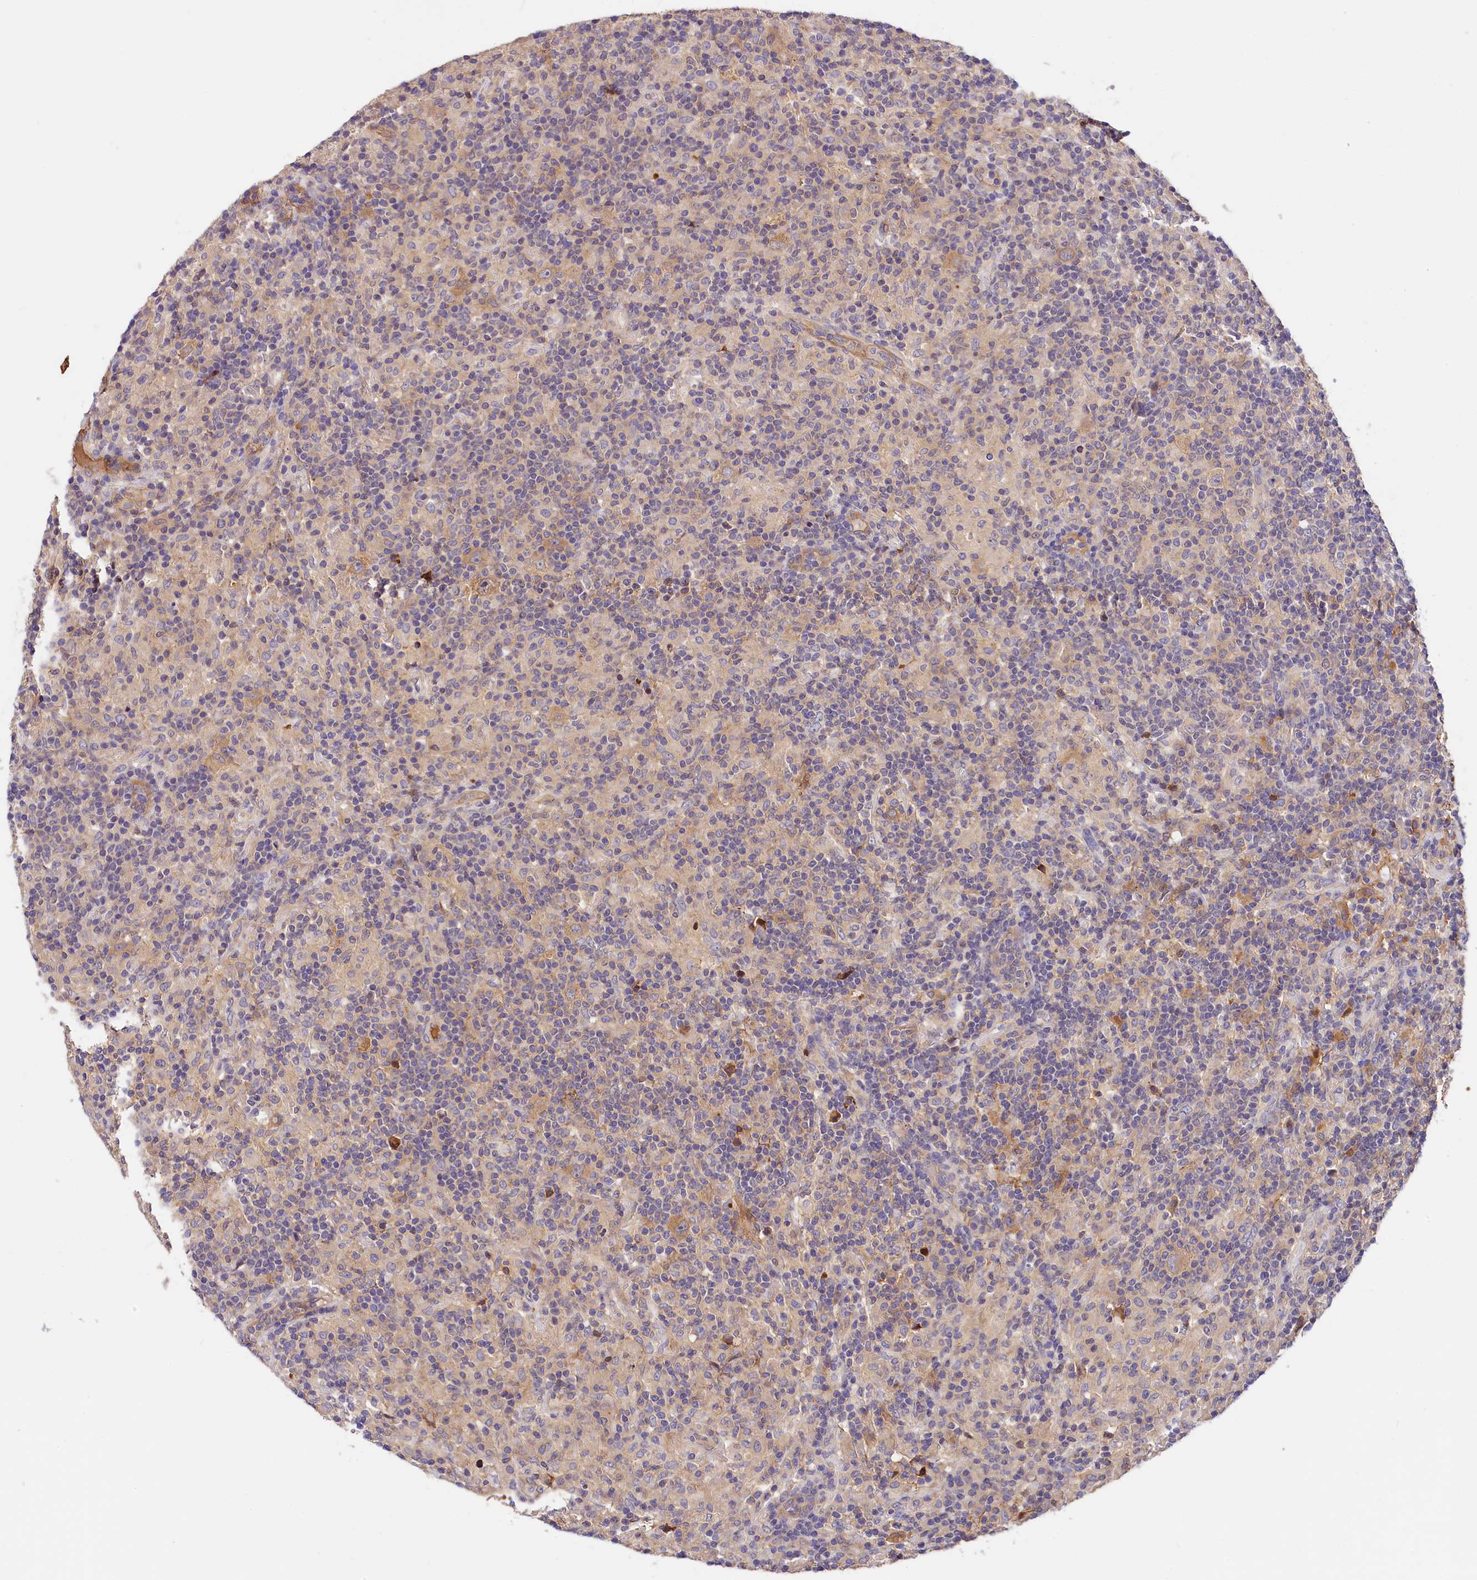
{"staining": {"intensity": "weak", "quantity": "25%-75%", "location": "cytoplasmic/membranous"}, "tissue": "lymphoma", "cell_type": "Tumor cells", "image_type": "cancer", "snomed": [{"axis": "morphology", "description": "Hodgkin's disease, NOS"}, {"axis": "topography", "description": "Lymph node"}], "caption": "Immunohistochemistry histopathology image of Hodgkin's disease stained for a protein (brown), which displays low levels of weak cytoplasmic/membranous staining in about 25%-75% of tumor cells.", "gene": "ARMC6", "patient": {"sex": "male", "age": 70}}